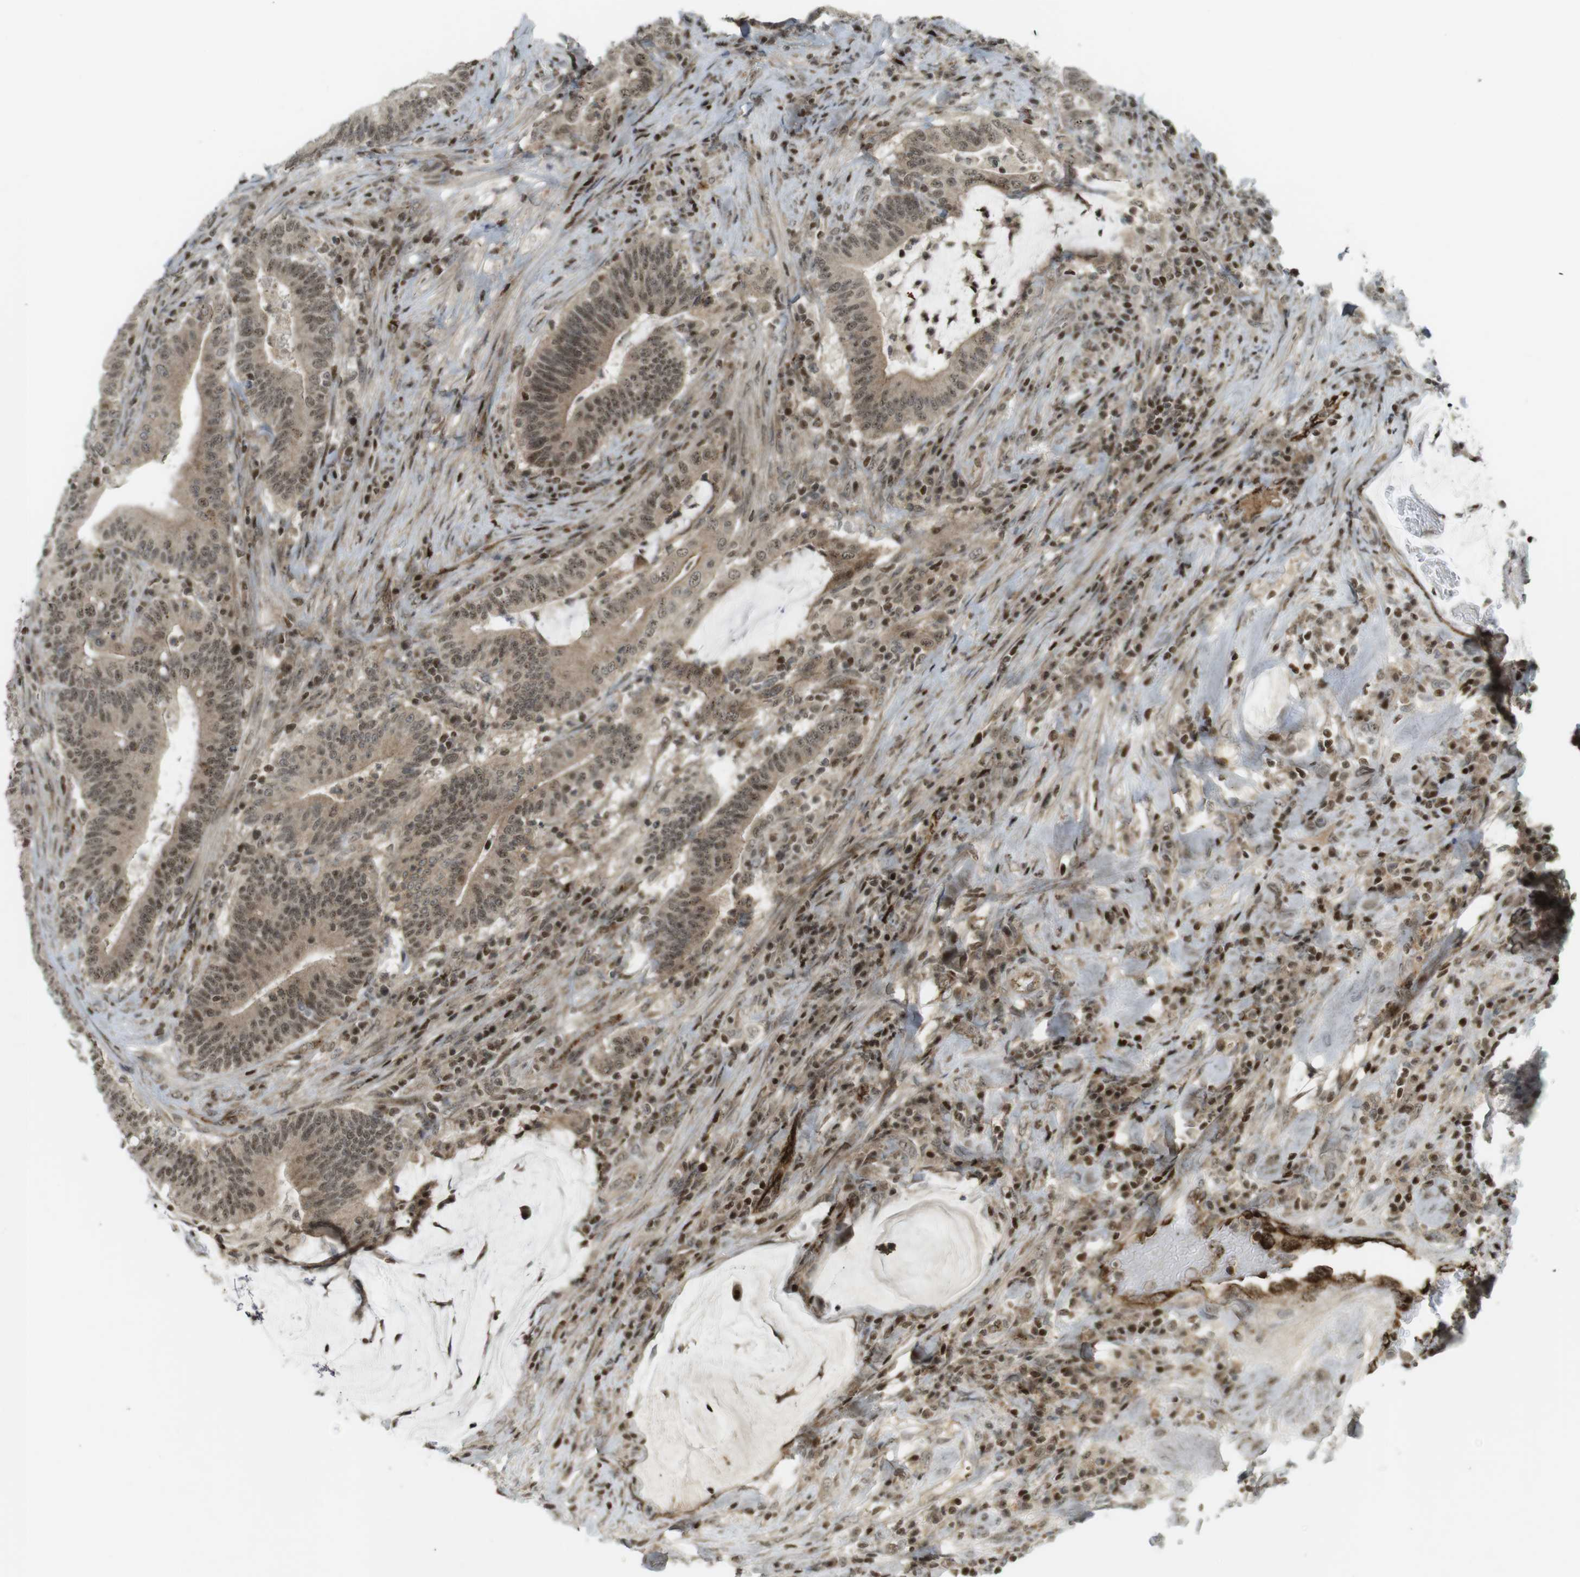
{"staining": {"intensity": "moderate", "quantity": ">75%", "location": "cytoplasmic/membranous,nuclear"}, "tissue": "colorectal cancer", "cell_type": "Tumor cells", "image_type": "cancer", "snomed": [{"axis": "morphology", "description": "Normal tissue, NOS"}, {"axis": "morphology", "description": "Adenocarcinoma, NOS"}, {"axis": "topography", "description": "Colon"}], "caption": "Immunohistochemical staining of colorectal cancer (adenocarcinoma) exhibits medium levels of moderate cytoplasmic/membranous and nuclear expression in approximately >75% of tumor cells. The staining is performed using DAB (3,3'-diaminobenzidine) brown chromogen to label protein expression. The nuclei are counter-stained blue using hematoxylin.", "gene": "PPP1R13B", "patient": {"sex": "female", "age": 66}}